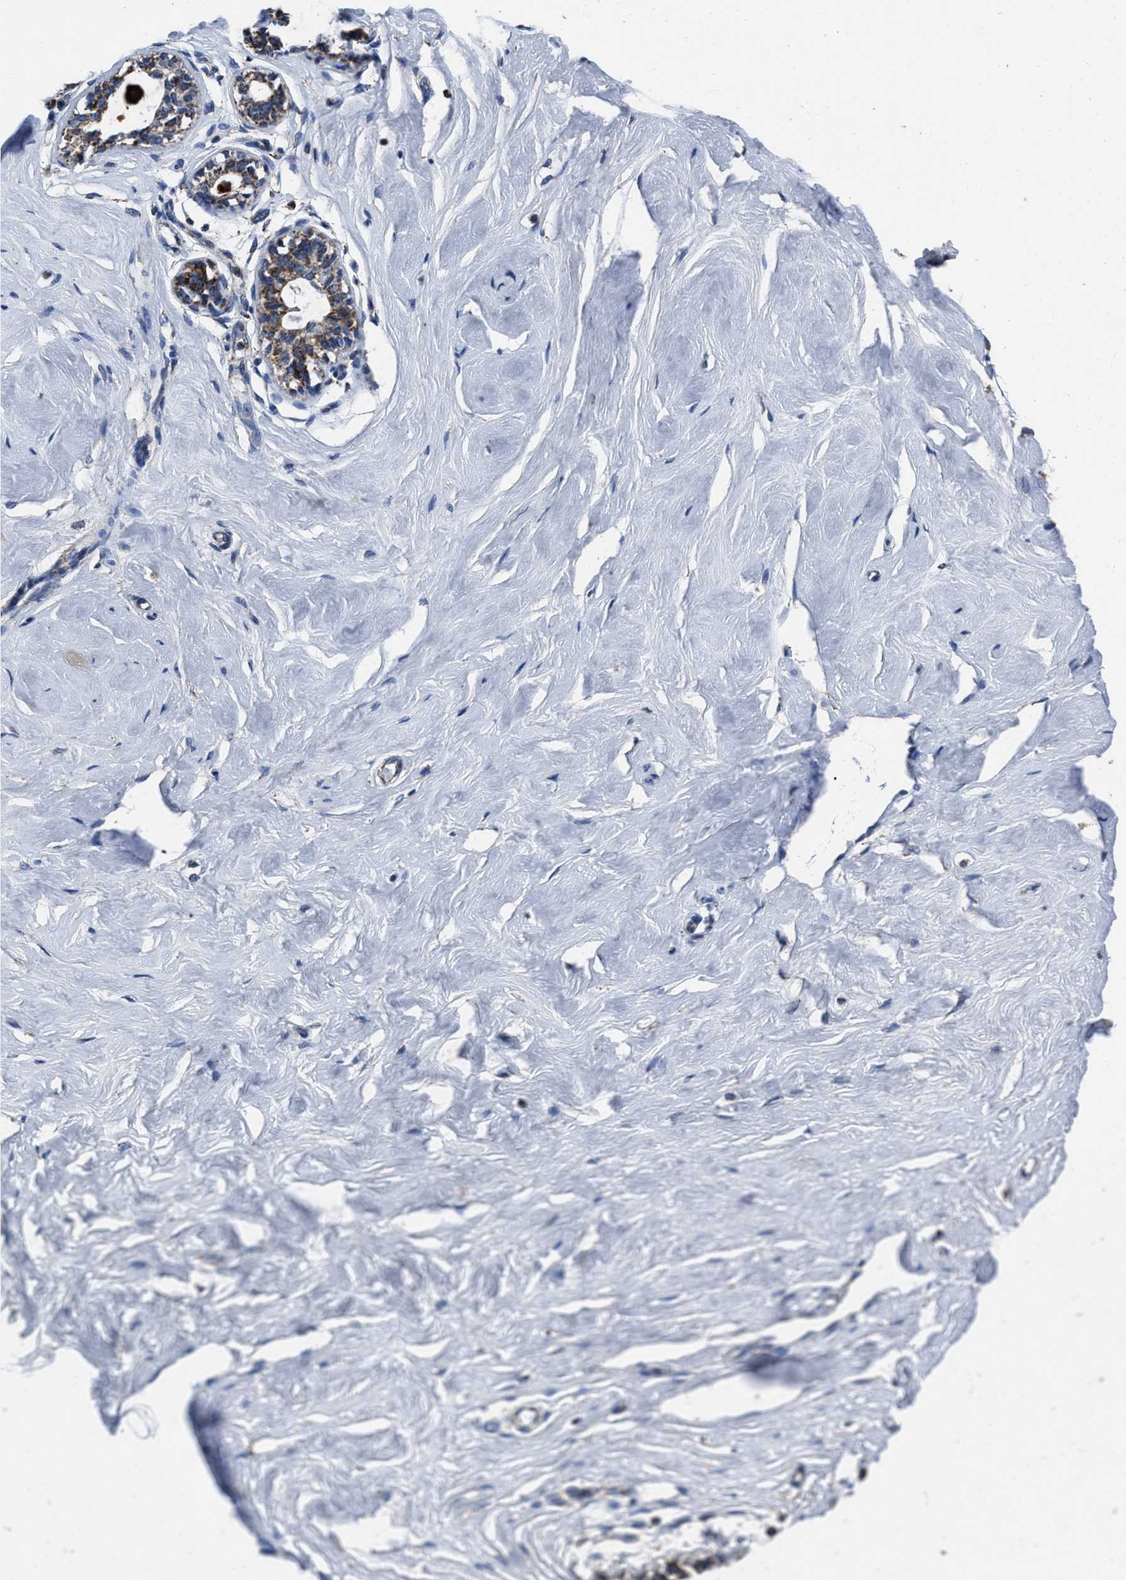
{"staining": {"intensity": "weak", "quantity": "25%-75%", "location": "cytoplasmic/membranous"}, "tissue": "breast", "cell_type": "Adipocytes", "image_type": "normal", "snomed": [{"axis": "morphology", "description": "Normal tissue, NOS"}, {"axis": "topography", "description": "Breast"}], "caption": "Human breast stained with a brown dye reveals weak cytoplasmic/membranous positive expression in approximately 25%-75% of adipocytes.", "gene": "NSD3", "patient": {"sex": "female", "age": 23}}